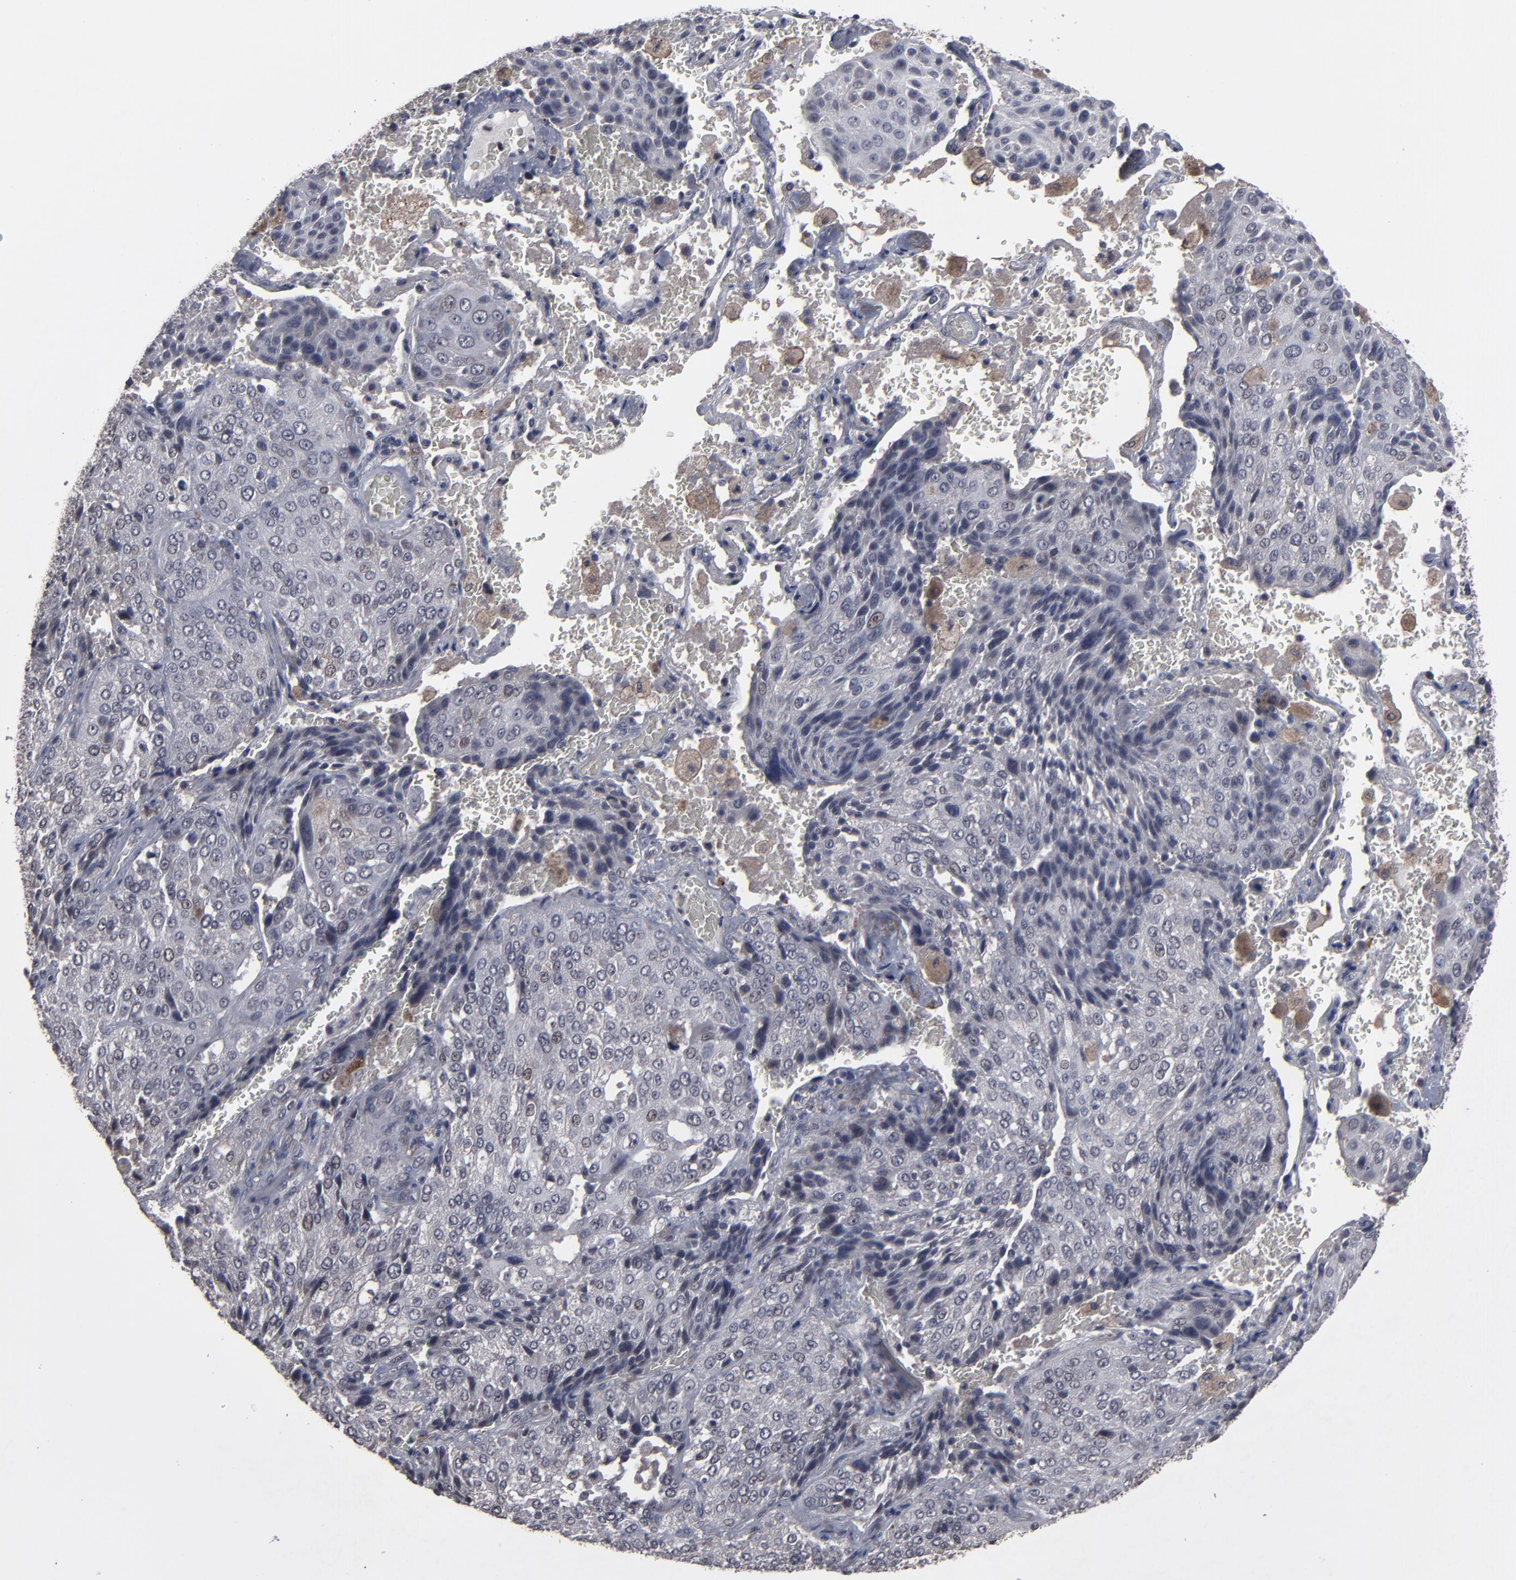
{"staining": {"intensity": "weak", "quantity": "<25%", "location": "cytoplasmic/membranous,nuclear"}, "tissue": "lung cancer", "cell_type": "Tumor cells", "image_type": "cancer", "snomed": [{"axis": "morphology", "description": "Squamous cell carcinoma, NOS"}, {"axis": "topography", "description": "Lung"}], "caption": "Protein analysis of lung squamous cell carcinoma demonstrates no significant positivity in tumor cells.", "gene": "SLC22A17", "patient": {"sex": "male", "age": 54}}